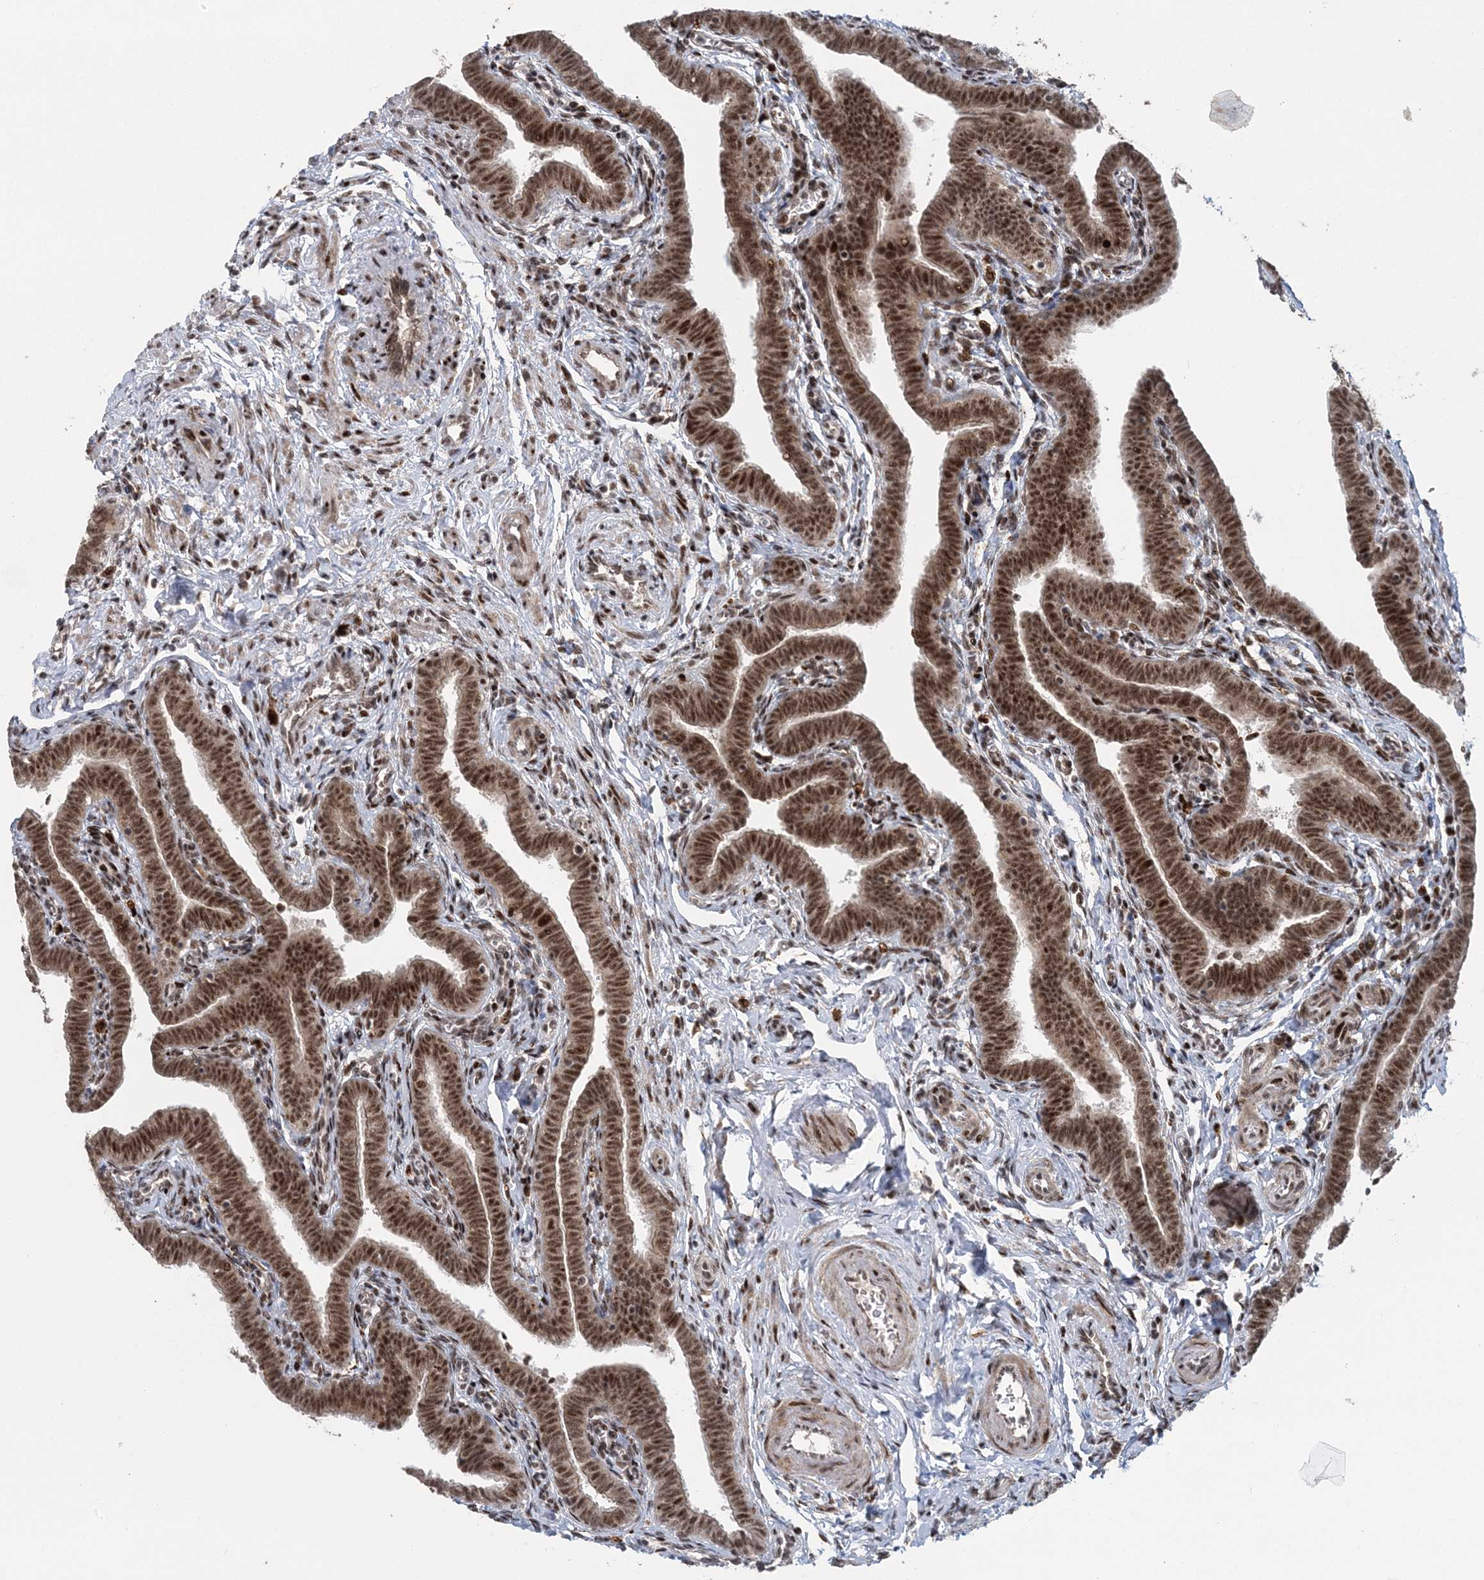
{"staining": {"intensity": "strong", "quantity": ">75%", "location": "cytoplasmic/membranous,nuclear"}, "tissue": "fallopian tube", "cell_type": "Glandular cells", "image_type": "normal", "snomed": [{"axis": "morphology", "description": "Normal tissue, NOS"}, {"axis": "topography", "description": "Fallopian tube"}], "caption": "The immunohistochemical stain highlights strong cytoplasmic/membranous,nuclear expression in glandular cells of normal fallopian tube.", "gene": "CWC22", "patient": {"sex": "female", "age": 36}}